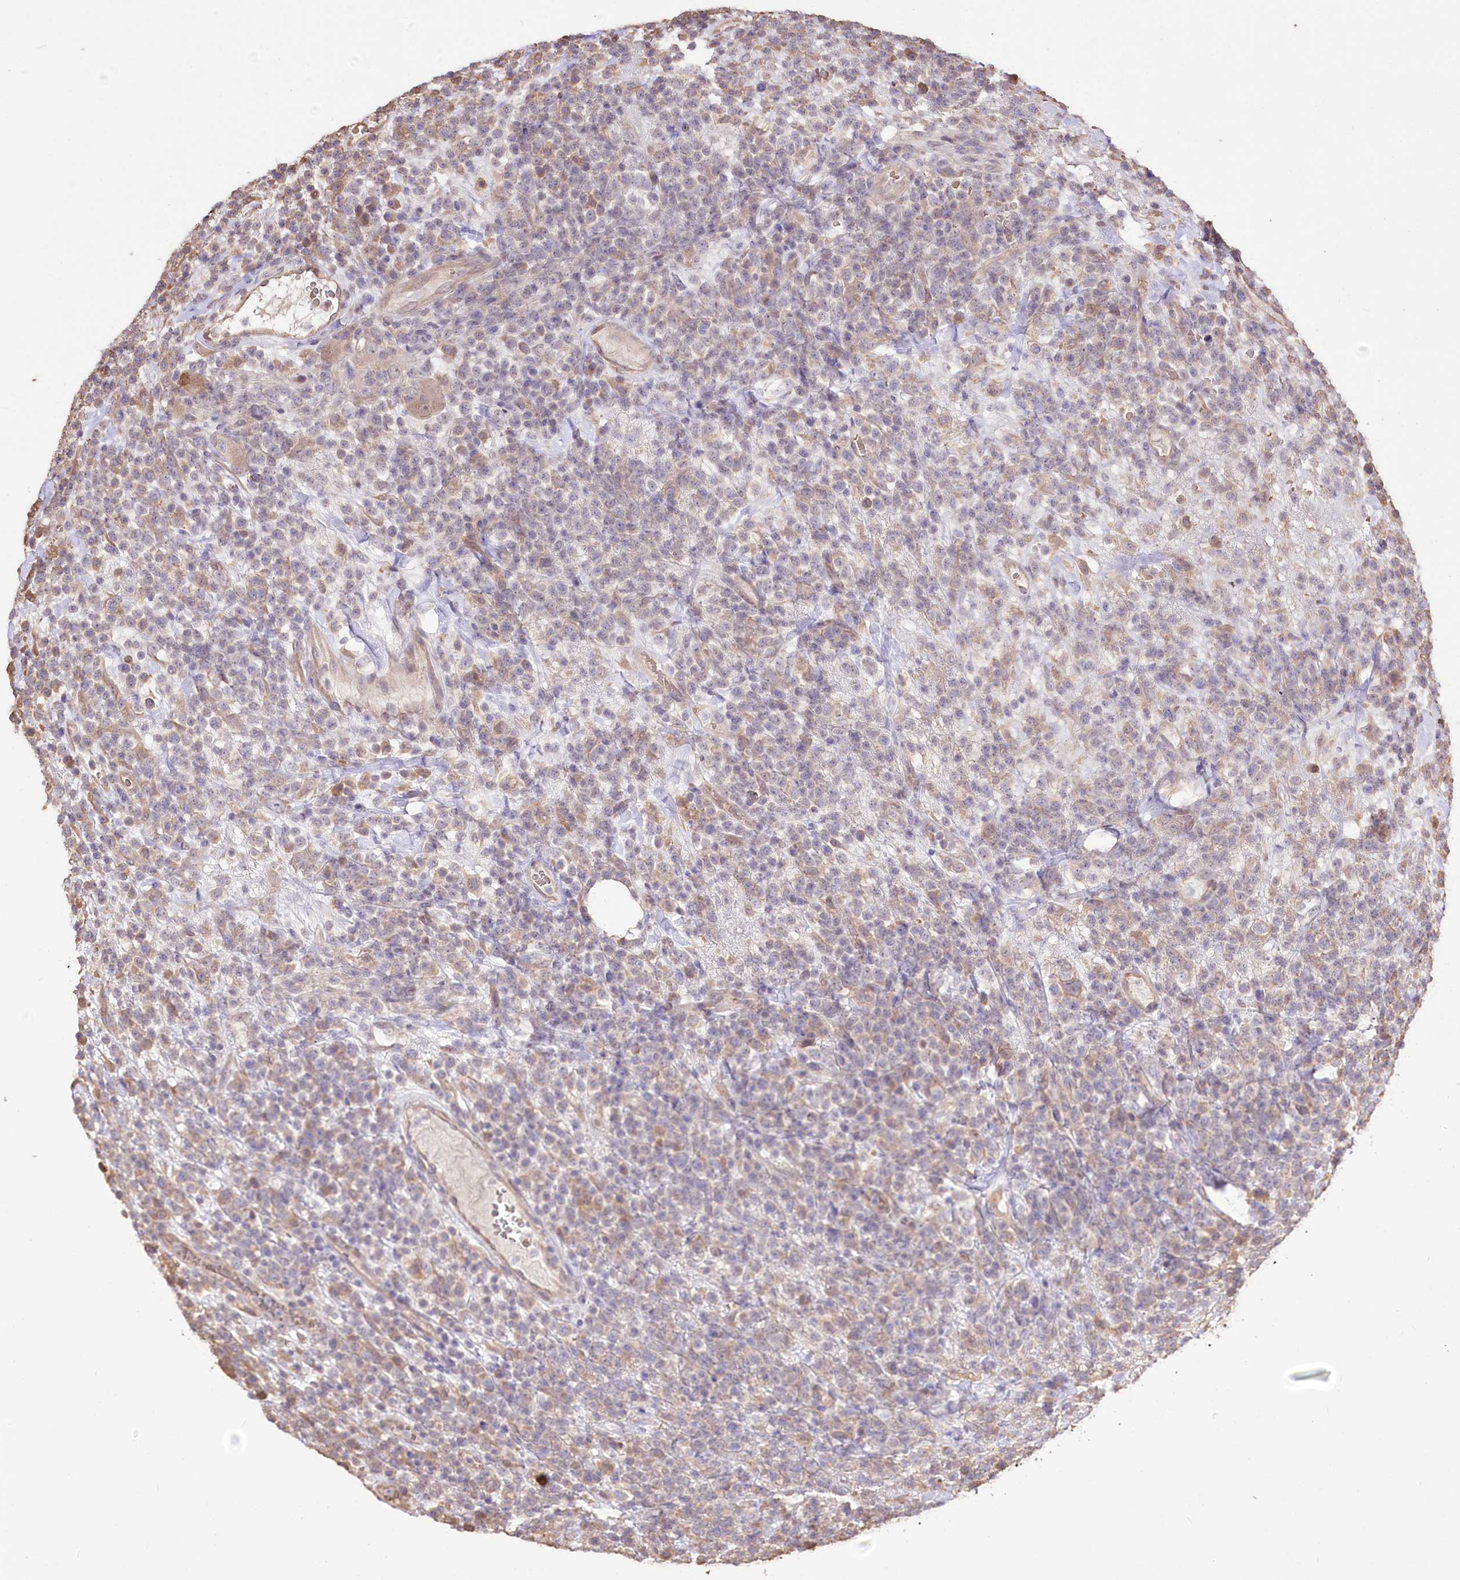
{"staining": {"intensity": "negative", "quantity": "none", "location": "none"}, "tissue": "lymphoma", "cell_type": "Tumor cells", "image_type": "cancer", "snomed": [{"axis": "morphology", "description": "Malignant lymphoma, non-Hodgkin's type, High grade"}, {"axis": "topography", "description": "Colon"}], "caption": "Histopathology image shows no significant protein staining in tumor cells of lymphoma.", "gene": "R3HDM2", "patient": {"sex": "female", "age": 53}}